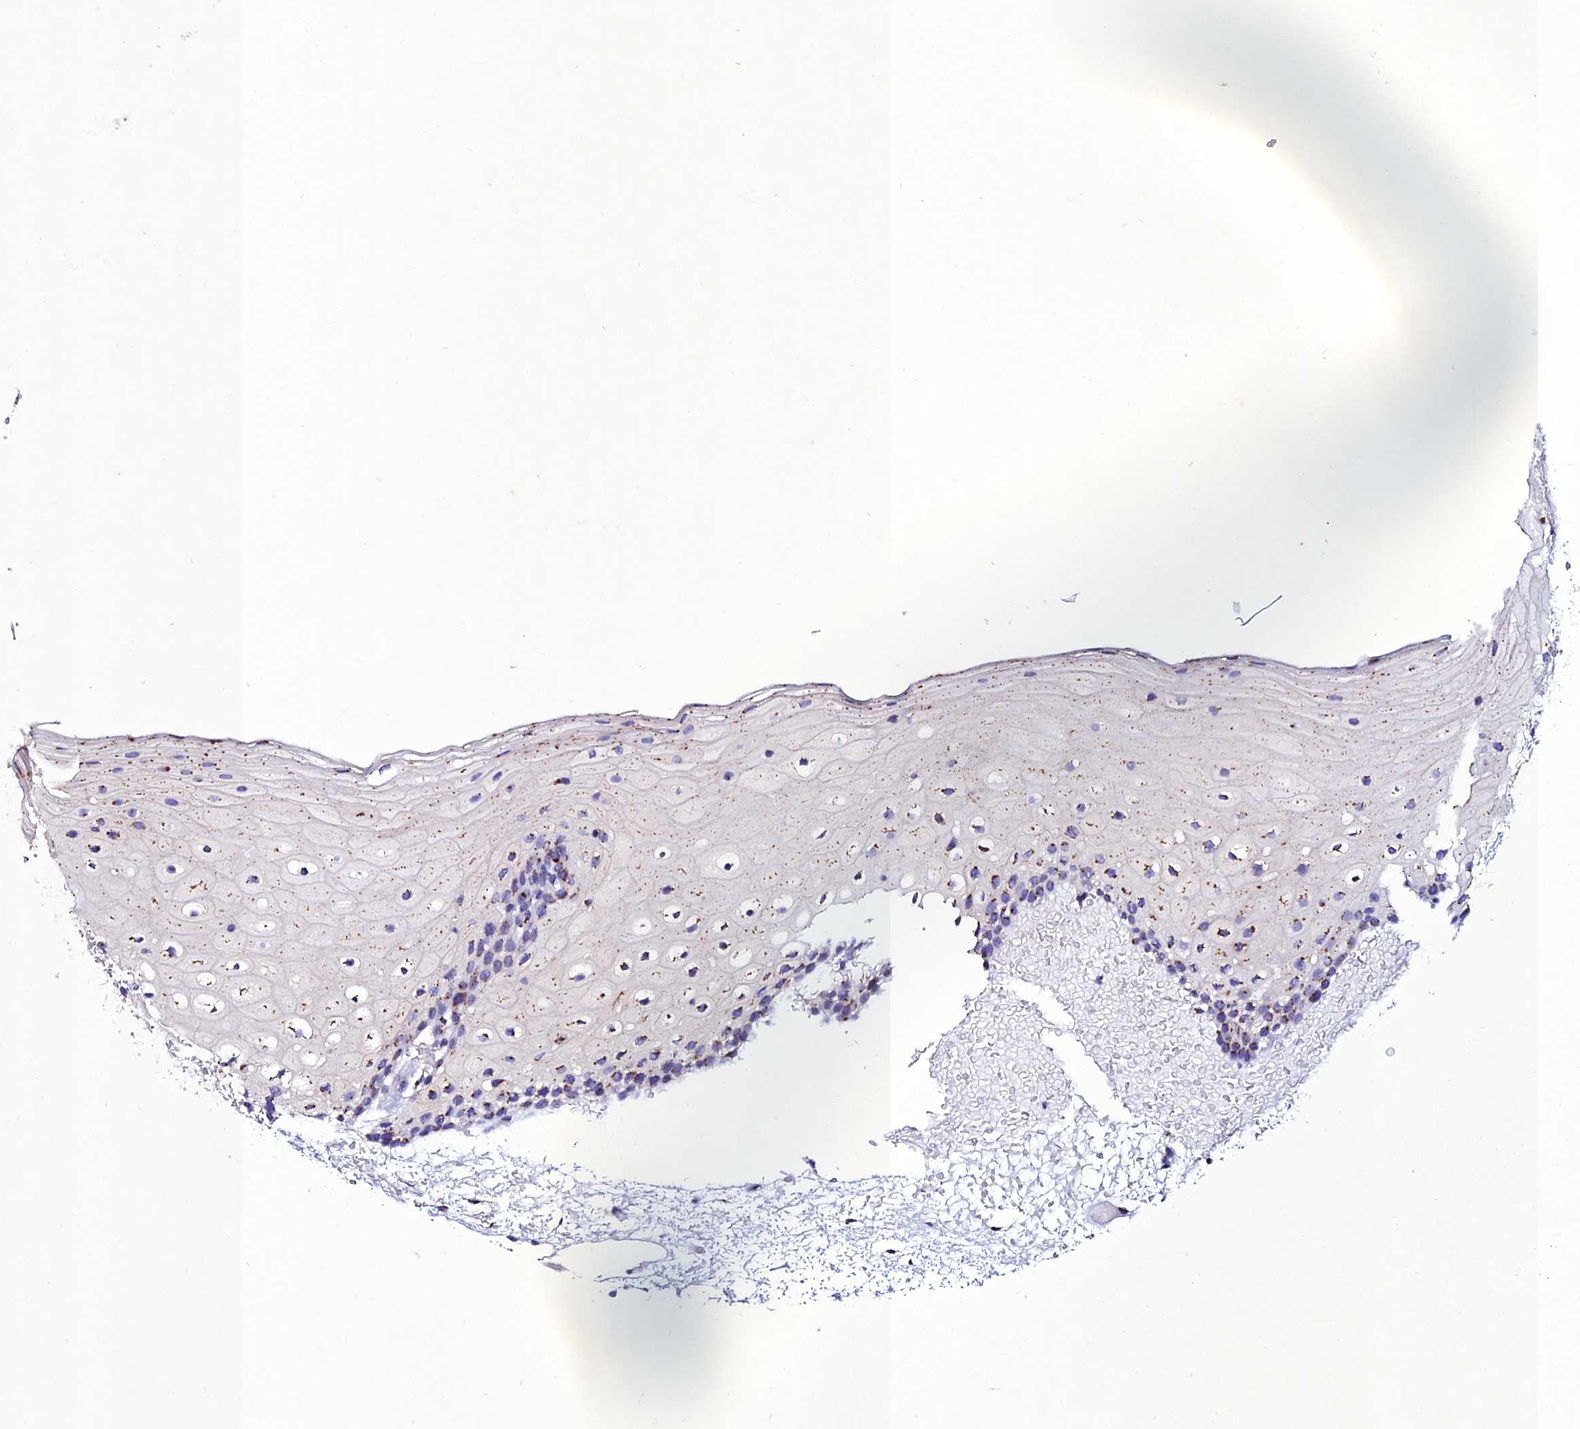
{"staining": {"intensity": "moderate", "quantity": "<25%", "location": "cytoplasmic/membranous"}, "tissue": "oral mucosa", "cell_type": "Squamous epithelial cells", "image_type": "normal", "snomed": [{"axis": "morphology", "description": "Normal tissue, NOS"}, {"axis": "topography", "description": "Oral tissue"}], "caption": "Human oral mucosa stained for a protein (brown) reveals moderate cytoplasmic/membranous positive staining in about <25% of squamous epithelial cells.", "gene": "OR51Q1", "patient": {"sex": "female", "age": 70}}